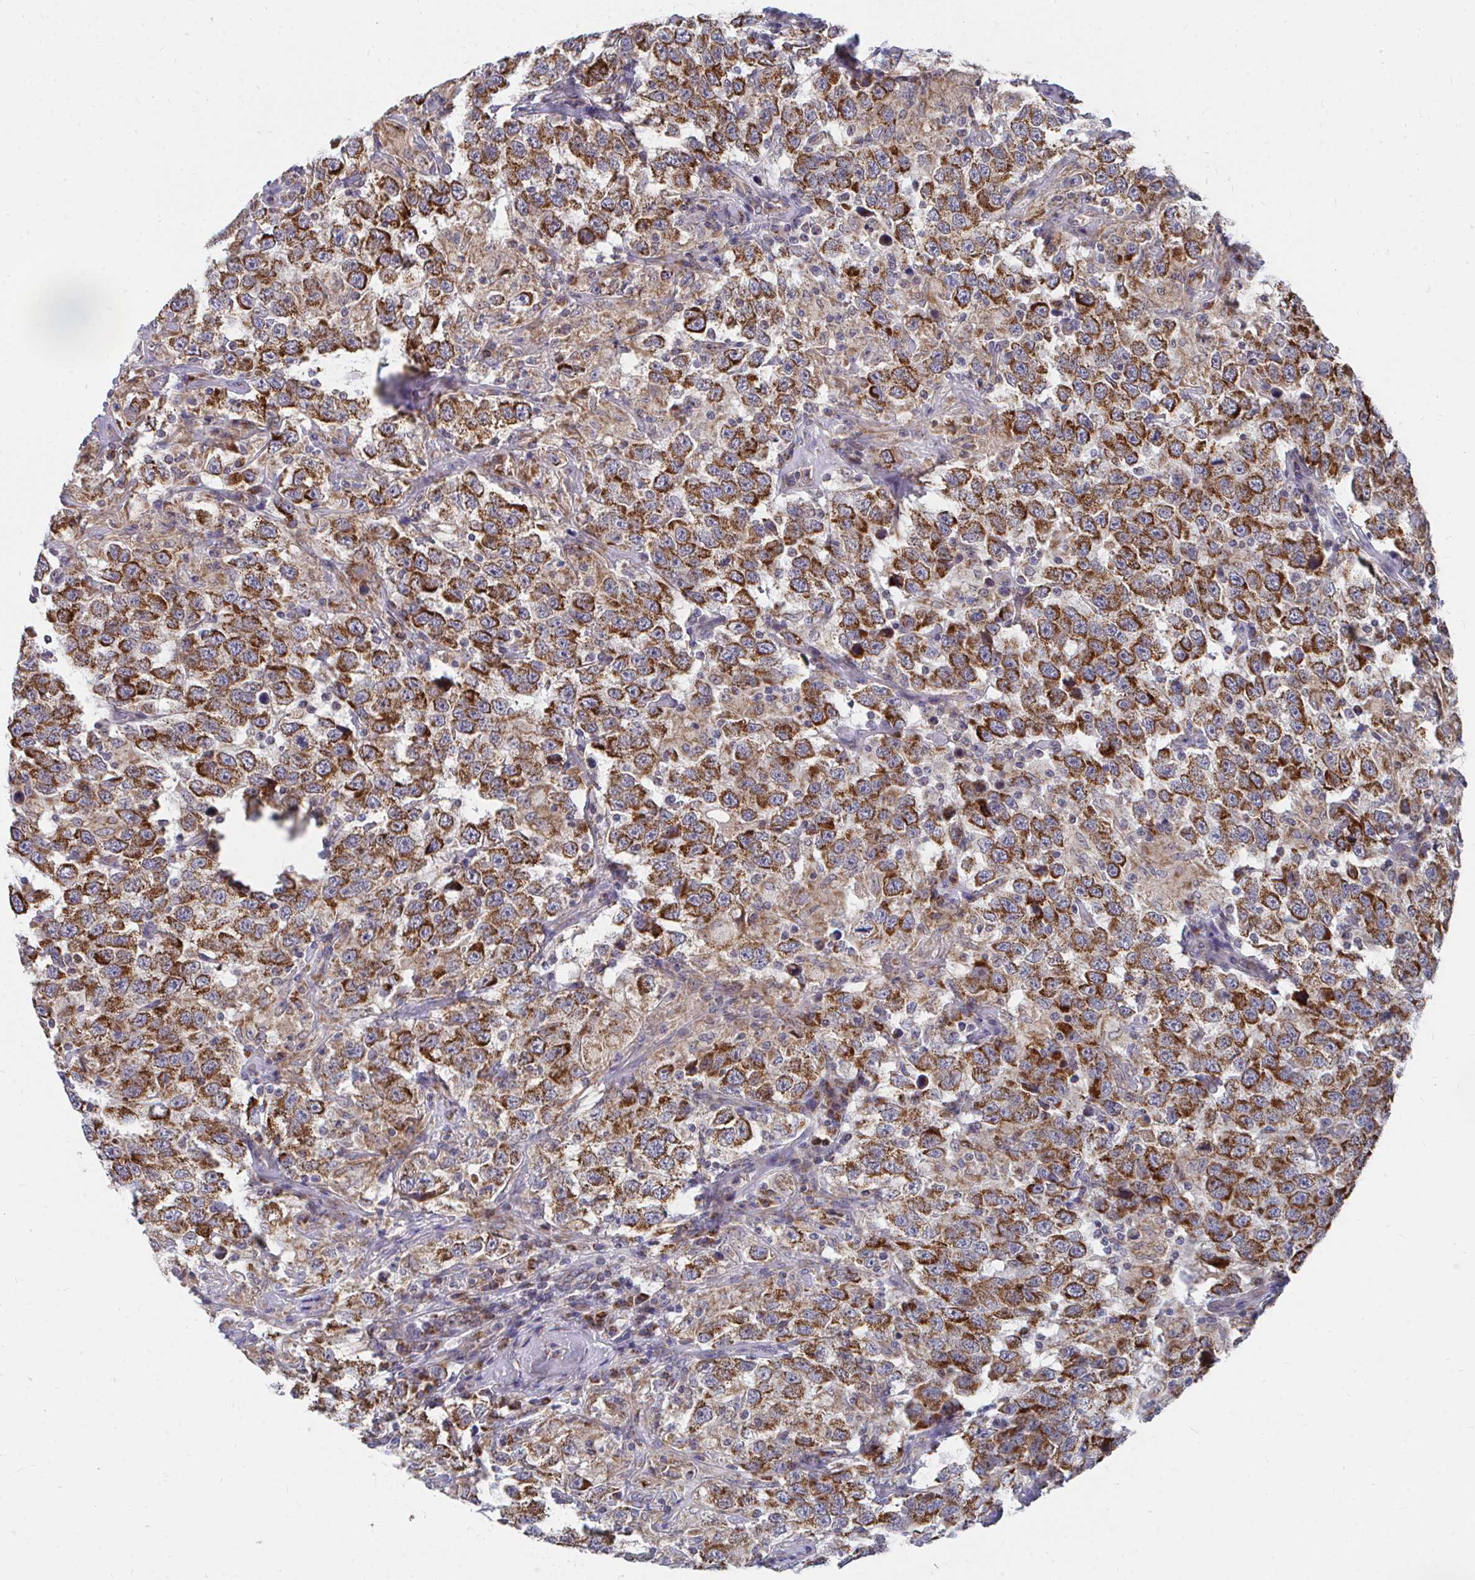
{"staining": {"intensity": "strong", "quantity": "25%-75%", "location": "cytoplasmic/membranous"}, "tissue": "testis cancer", "cell_type": "Tumor cells", "image_type": "cancer", "snomed": [{"axis": "morphology", "description": "Seminoma, NOS"}, {"axis": "topography", "description": "Testis"}], "caption": "IHC (DAB (3,3'-diaminobenzidine)) staining of testis seminoma displays strong cytoplasmic/membranous protein positivity in about 25%-75% of tumor cells.", "gene": "PEX3", "patient": {"sex": "male", "age": 41}}